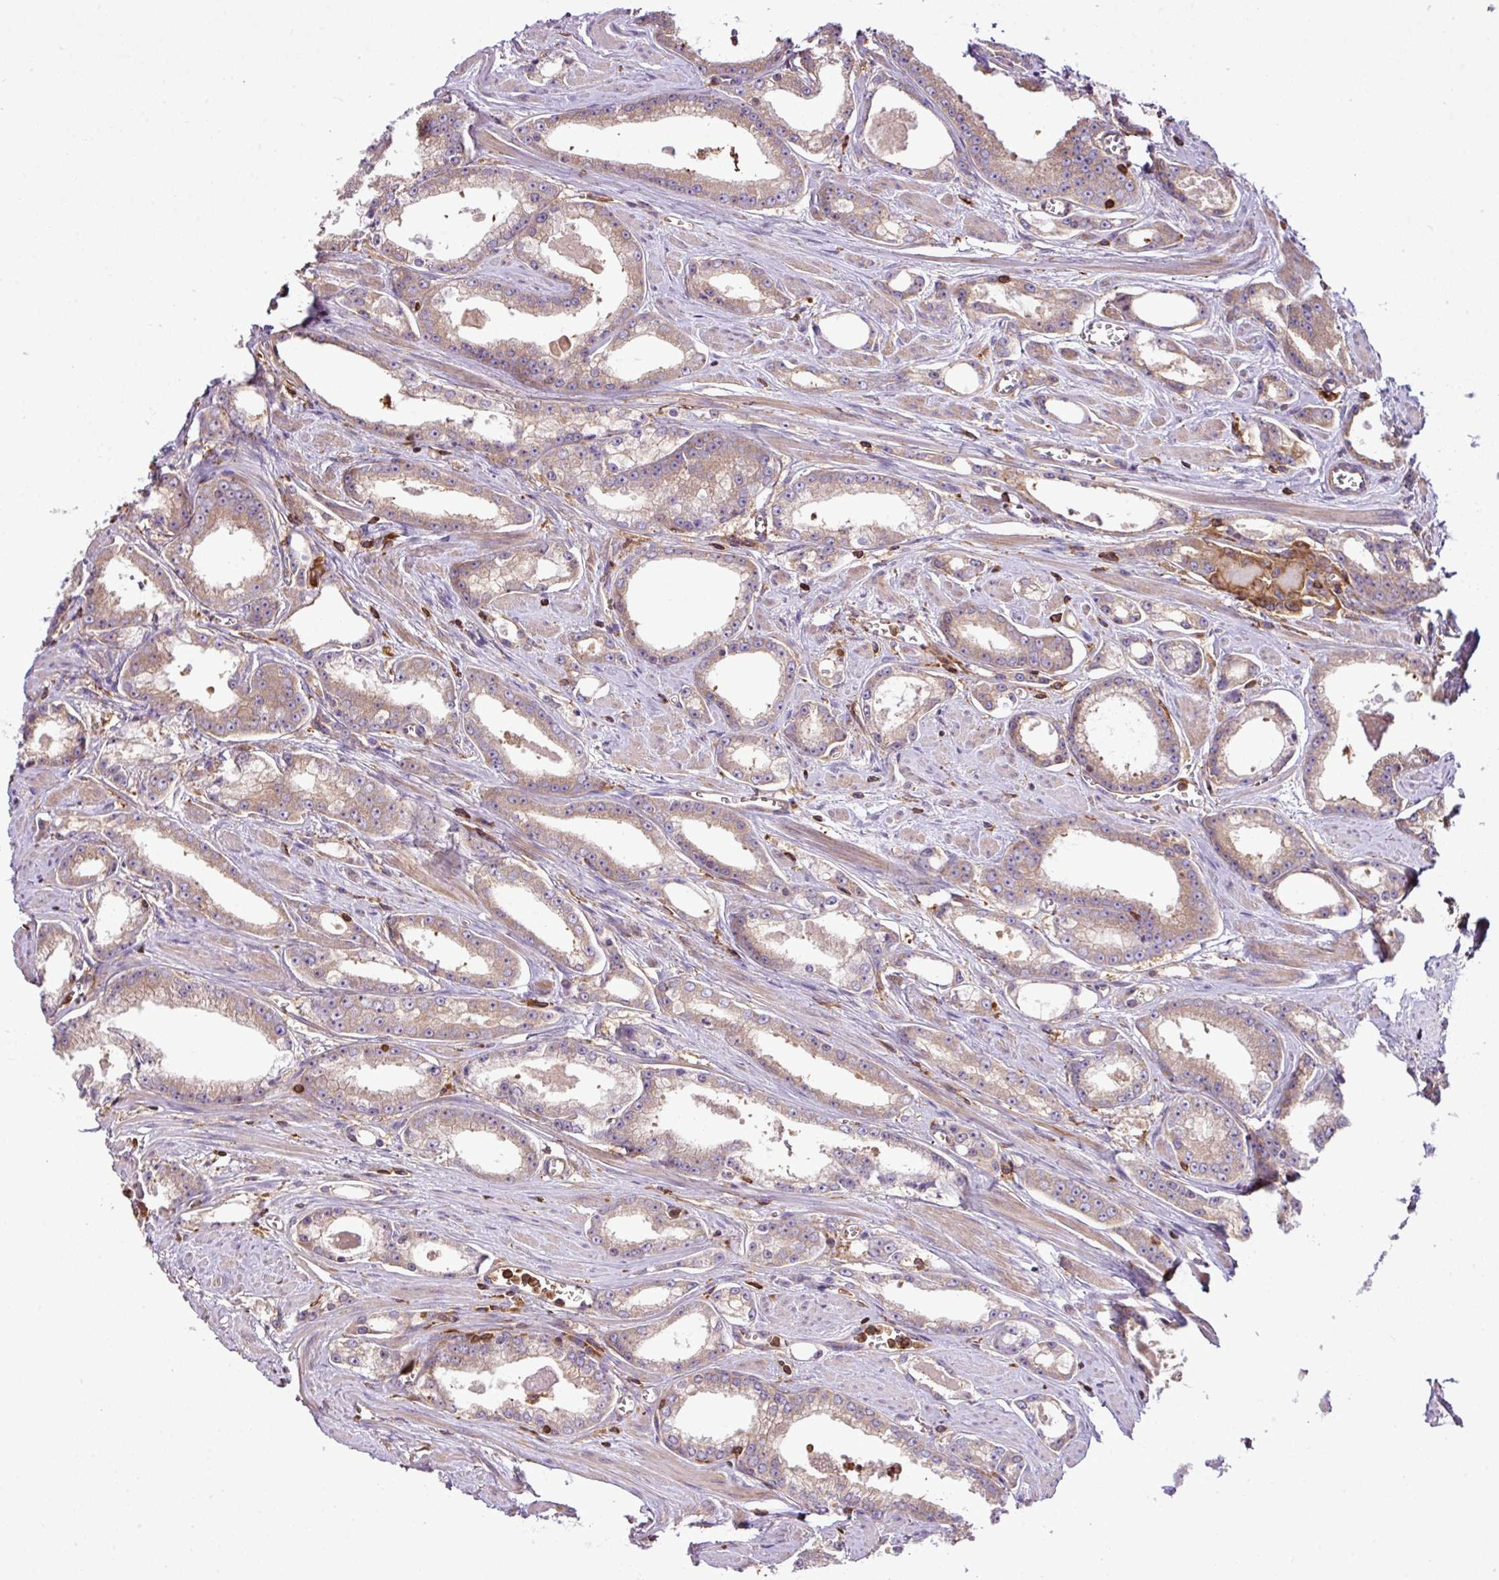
{"staining": {"intensity": "weak", "quantity": ">75%", "location": "cytoplasmic/membranous"}, "tissue": "prostate cancer", "cell_type": "Tumor cells", "image_type": "cancer", "snomed": [{"axis": "morphology", "description": "Adenocarcinoma, Low grade"}, {"axis": "topography", "description": "Prostate and seminal vesicle, NOS"}], "caption": "A brown stain labels weak cytoplasmic/membranous positivity of a protein in prostate cancer tumor cells.", "gene": "PGAP6", "patient": {"sex": "male", "age": 60}}